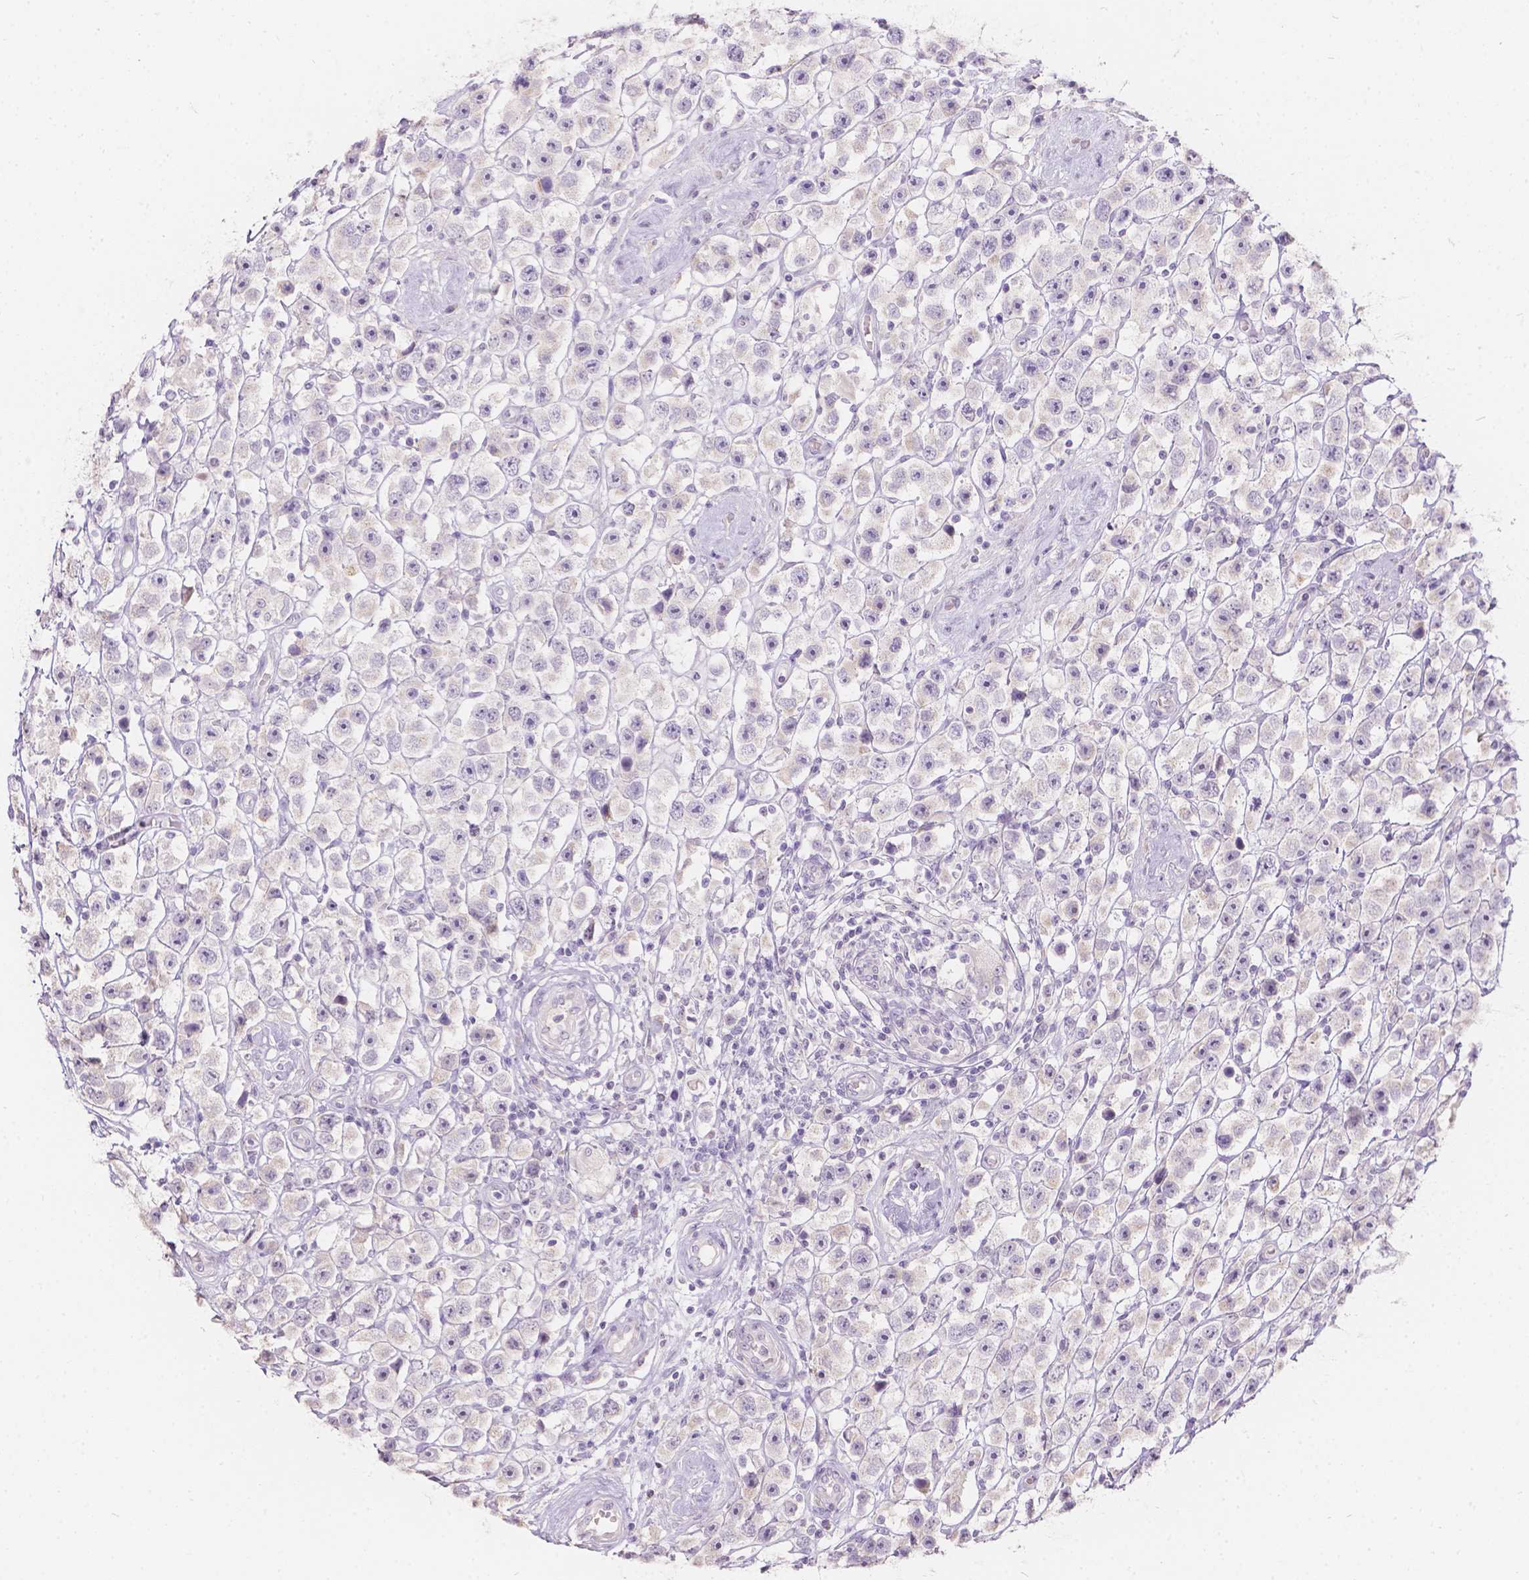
{"staining": {"intensity": "negative", "quantity": "none", "location": "none"}, "tissue": "testis cancer", "cell_type": "Tumor cells", "image_type": "cancer", "snomed": [{"axis": "morphology", "description": "Seminoma, NOS"}, {"axis": "topography", "description": "Testis"}], "caption": "This histopathology image is of seminoma (testis) stained with IHC to label a protein in brown with the nuclei are counter-stained blue. There is no expression in tumor cells. (Brightfield microscopy of DAB (3,3'-diaminobenzidine) IHC at high magnification).", "gene": "HTN3", "patient": {"sex": "male", "age": 45}}